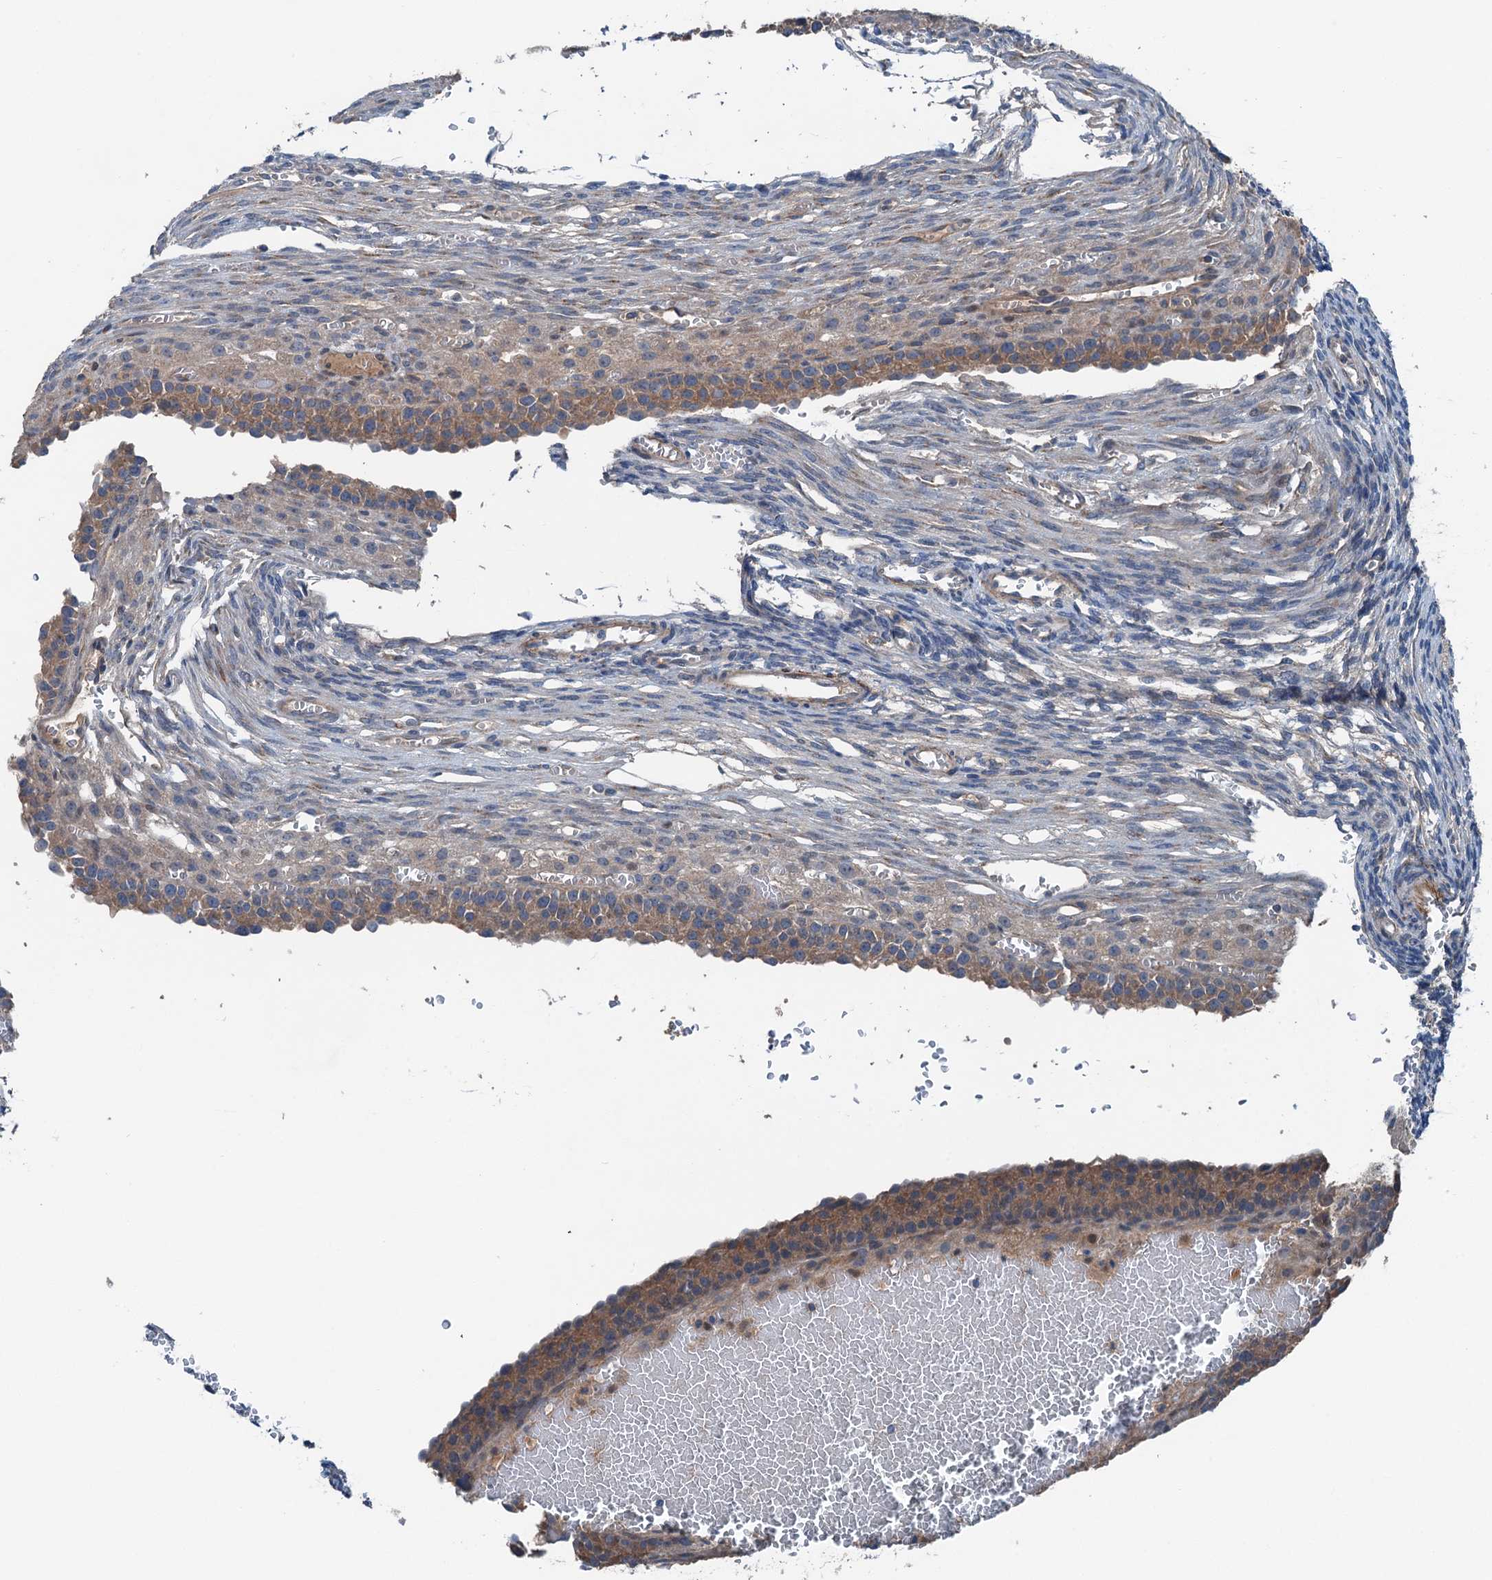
{"staining": {"intensity": "weak", "quantity": "25%-75%", "location": "cytoplasmic/membranous"}, "tissue": "ovary", "cell_type": "Follicle cells", "image_type": "normal", "snomed": [{"axis": "morphology", "description": "Normal tissue, NOS"}, {"axis": "topography", "description": "Ovary"}], "caption": "Ovary stained for a protein (brown) exhibits weak cytoplasmic/membranous positive expression in about 25%-75% of follicle cells.", "gene": "SLC2A10", "patient": {"sex": "female", "age": 39}}